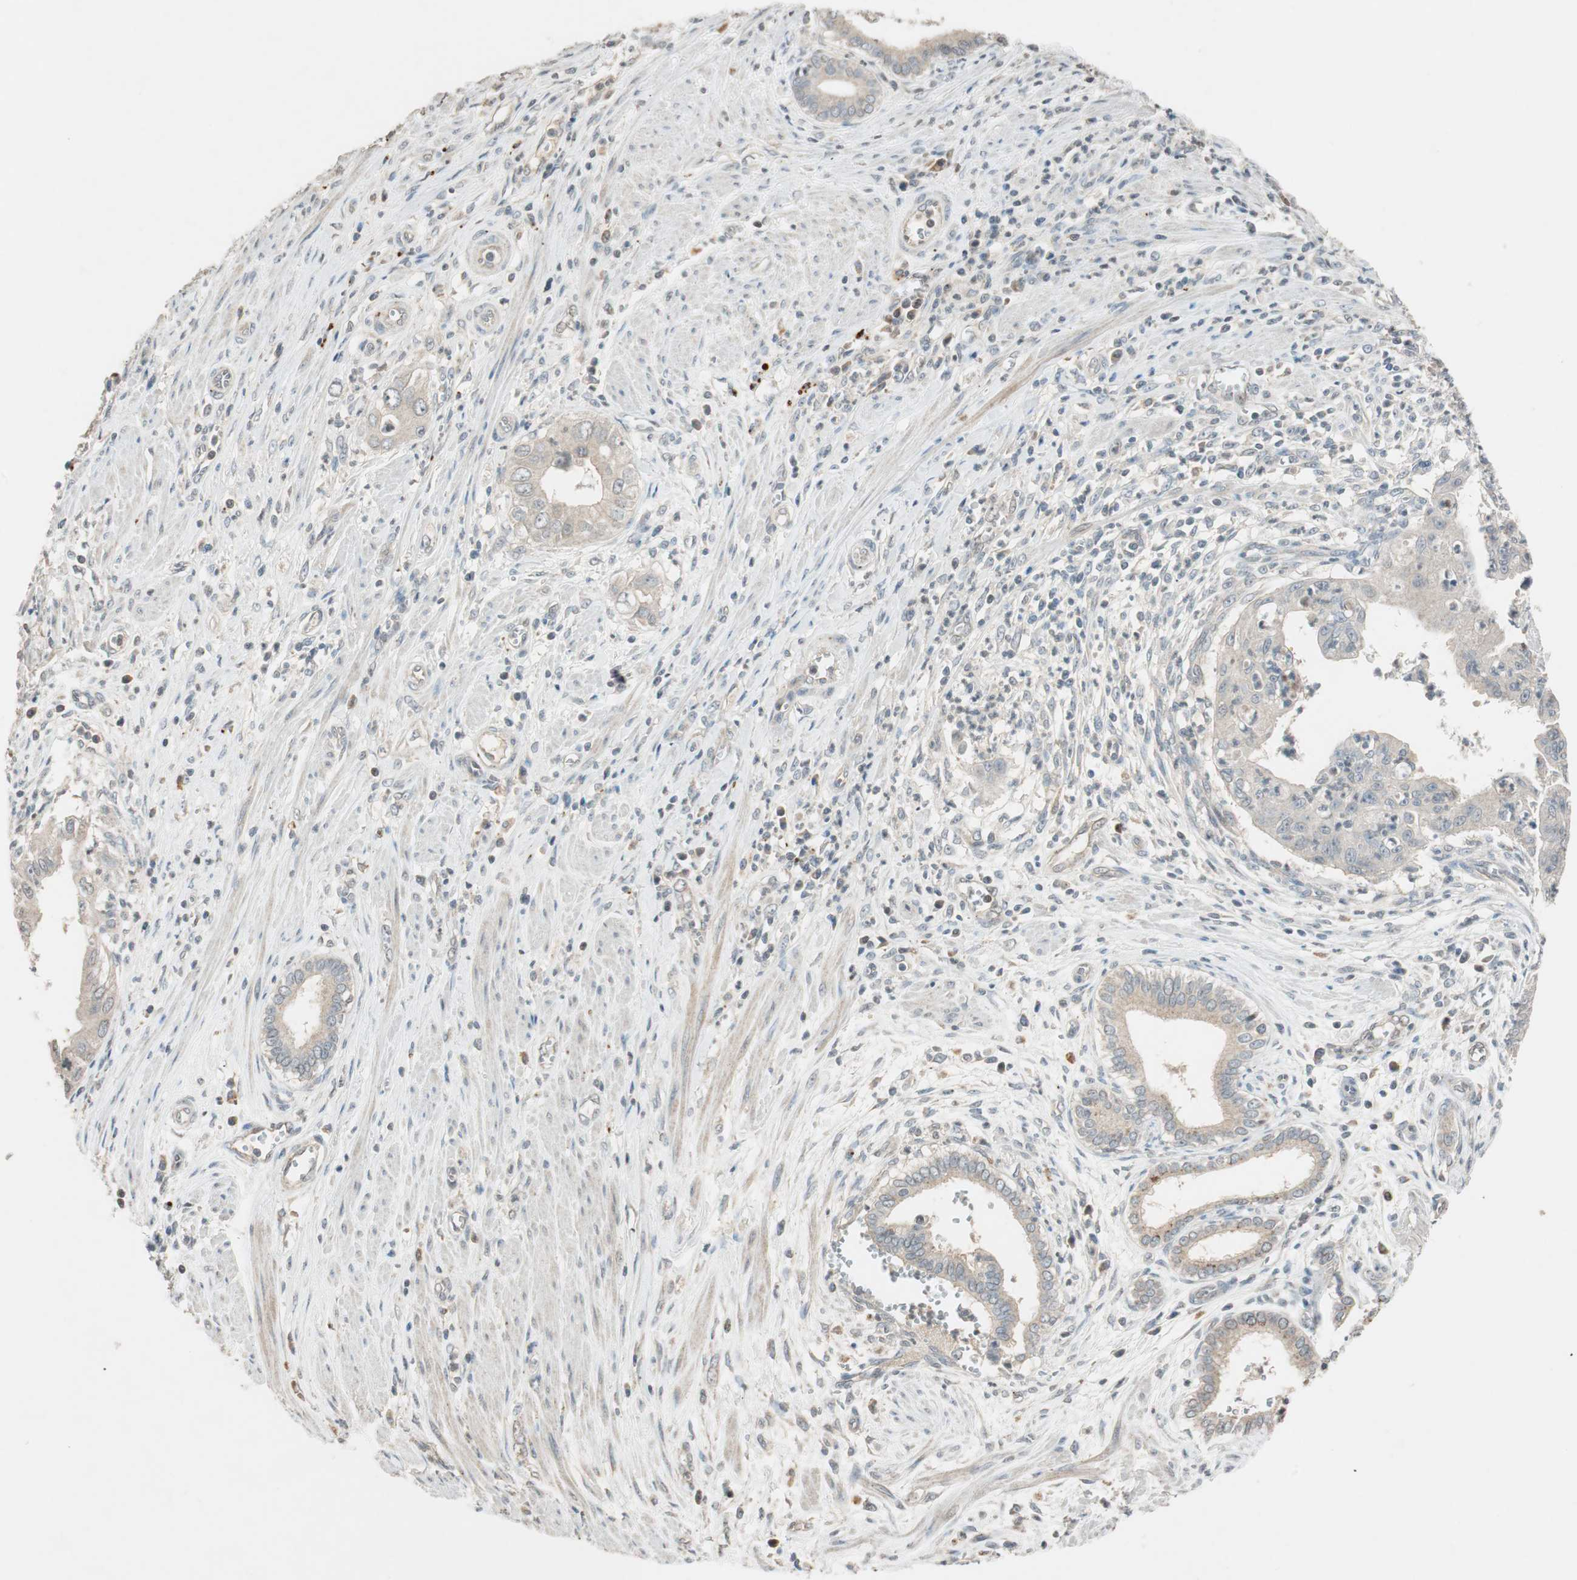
{"staining": {"intensity": "weak", "quantity": ">75%", "location": "cytoplasmic/membranous"}, "tissue": "pancreatic cancer", "cell_type": "Tumor cells", "image_type": "cancer", "snomed": [{"axis": "morphology", "description": "Normal tissue, NOS"}, {"axis": "topography", "description": "Lymph node"}], "caption": "A photomicrograph of human pancreatic cancer stained for a protein demonstrates weak cytoplasmic/membranous brown staining in tumor cells.", "gene": "GLB1", "patient": {"sex": "male", "age": 50}}